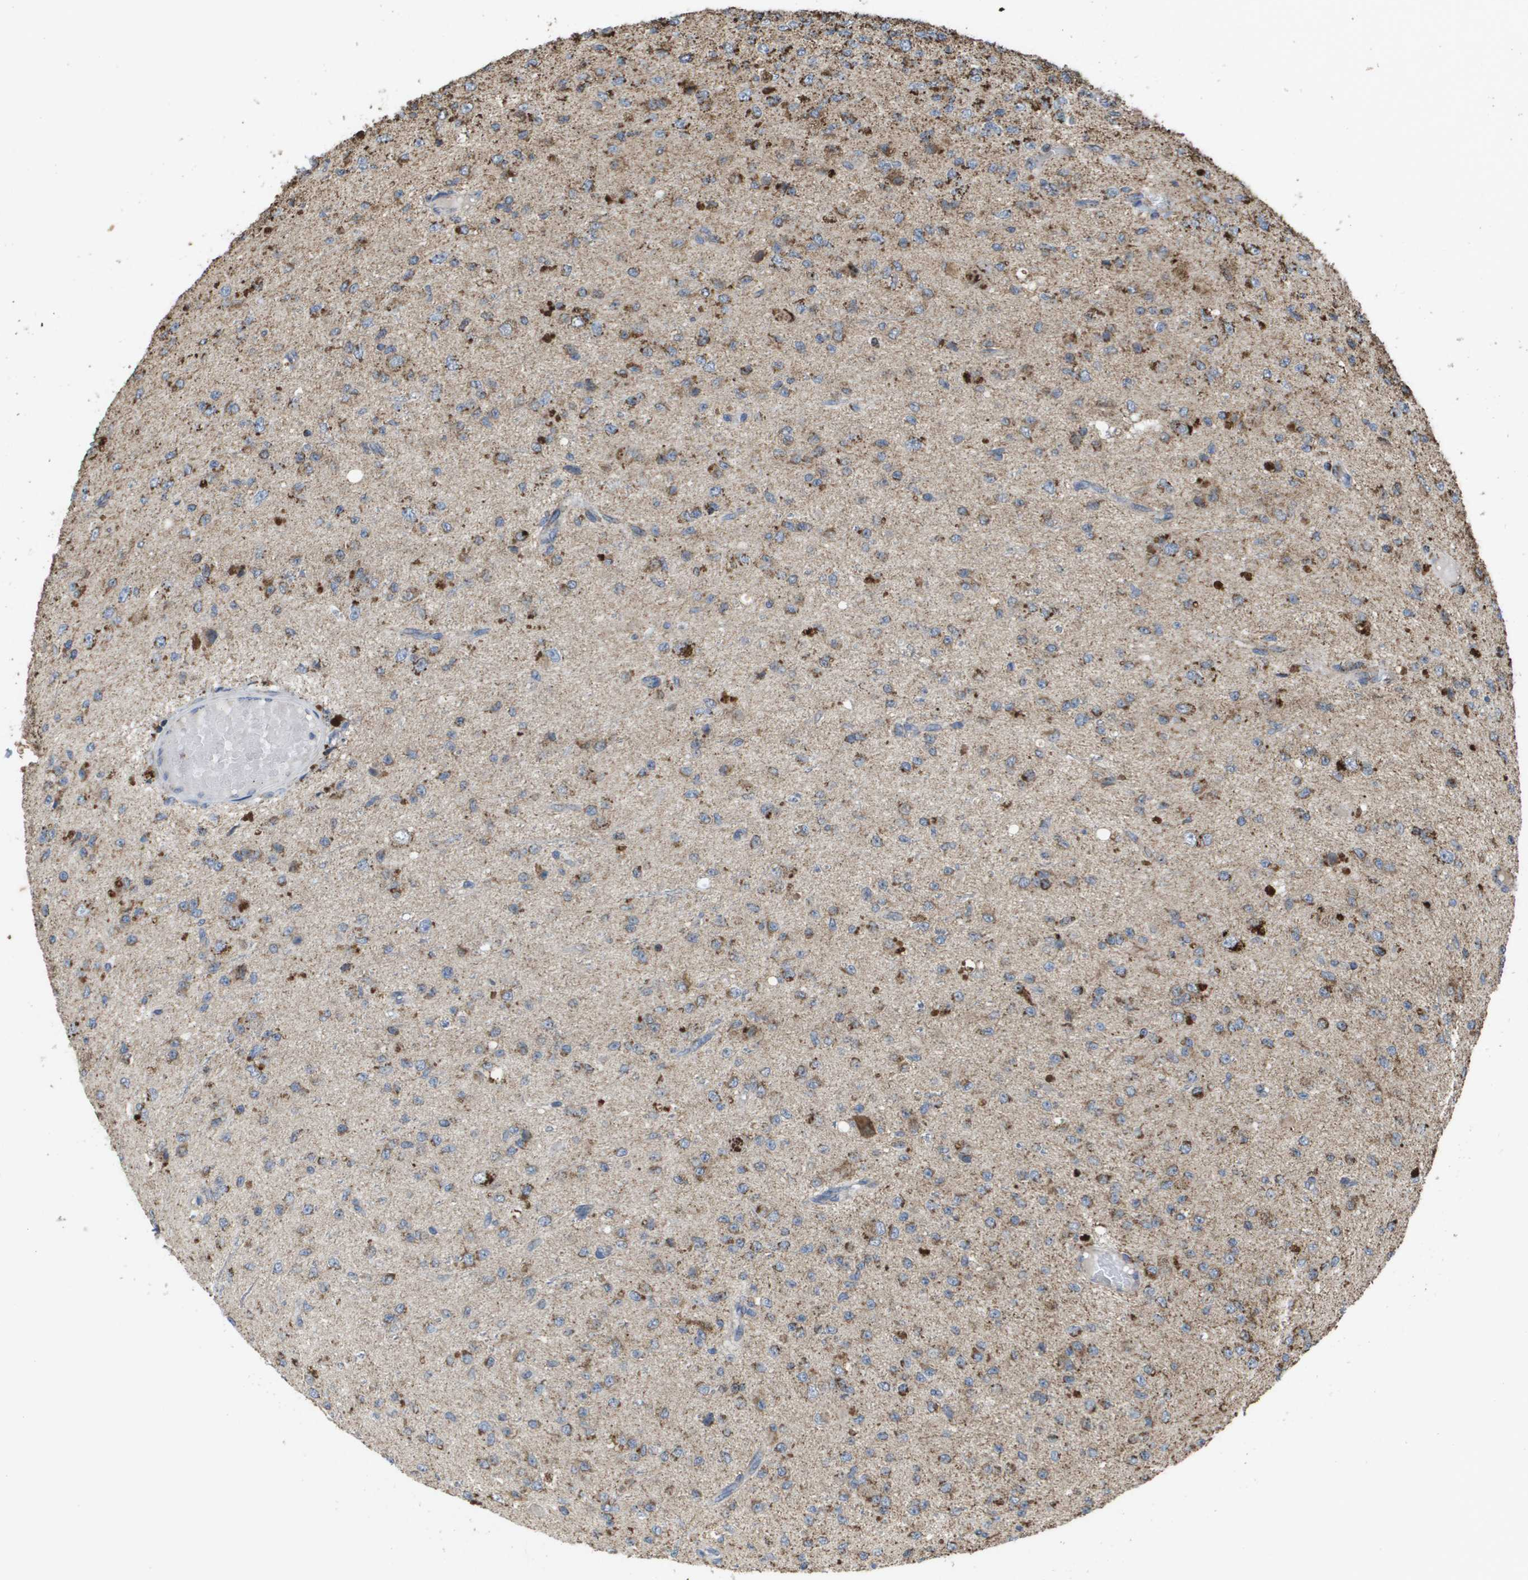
{"staining": {"intensity": "strong", "quantity": ">75%", "location": "cytoplasmic/membranous"}, "tissue": "glioma", "cell_type": "Tumor cells", "image_type": "cancer", "snomed": [{"axis": "morphology", "description": "Glioma, malignant, High grade"}, {"axis": "topography", "description": "pancreas cauda"}], "caption": "Immunohistochemistry (DAB) staining of human glioma reveals strong cytoplasmic/membranous protein staining in about >75% of tumor cells.", "gene": "HSPE1", "patient": {"sex": "male", "age": 60}}